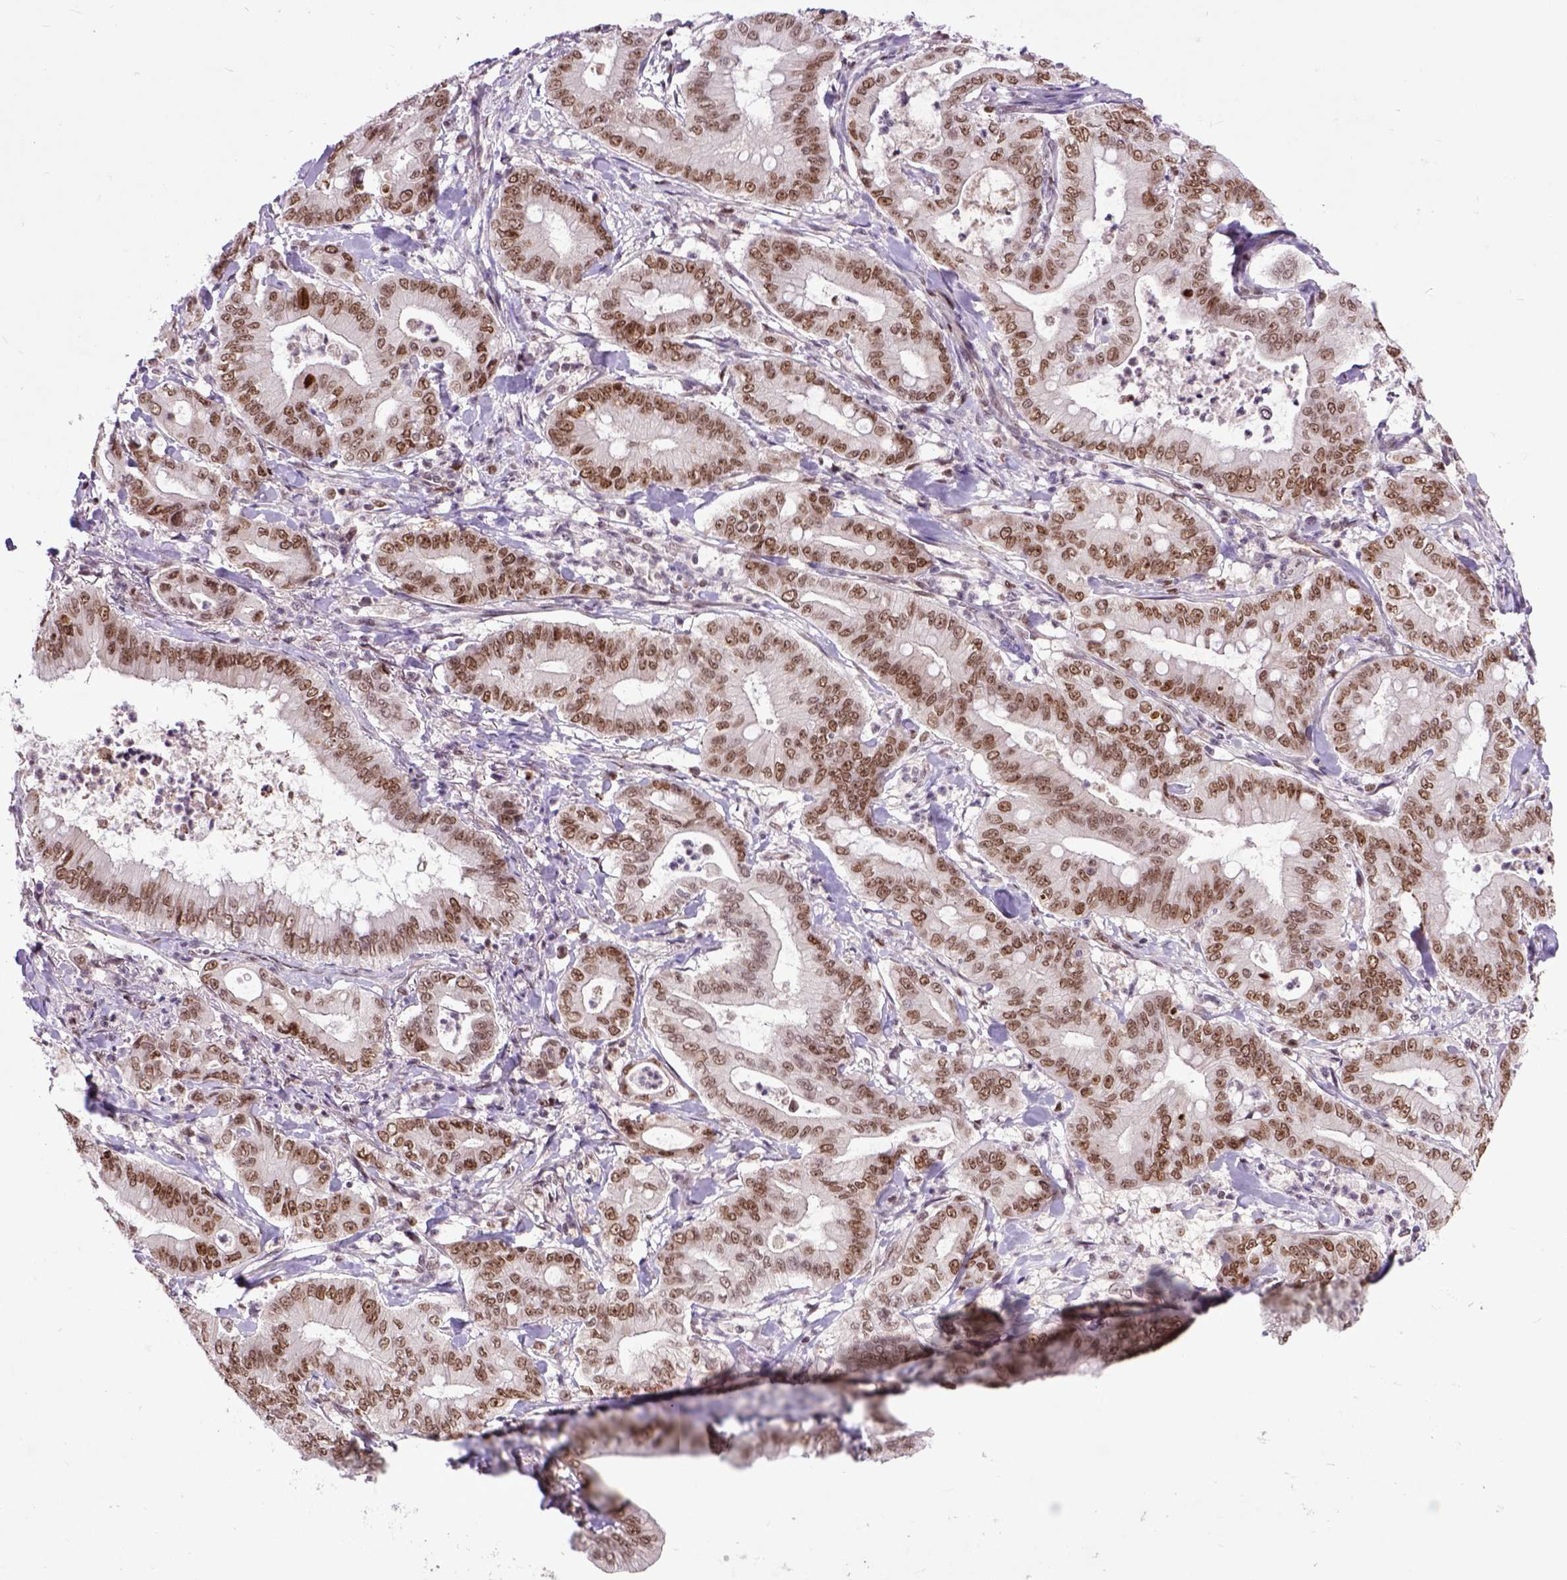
{"staining": {"intensity": "moderate", "quantity": ">75%", "location": "nuclear"}, "tissue": "pancreatic cancer", "cell_type": "Tumor cells", "image_type": "cancer", "snomed": [{"axis": "morphology", "description": "Adenocarcinoma, NOS"}, {"axis": "topography", "description": "Pancreas"}], "caption": "An image showing moderate nuclear expression in about >75% of tumor cells in pancreatic cancer (adenocarcinoma), as visualized by brown immunohistochemical staining.", "gene": "RCC2", "patient": {"sex": "male", "age": 71}}